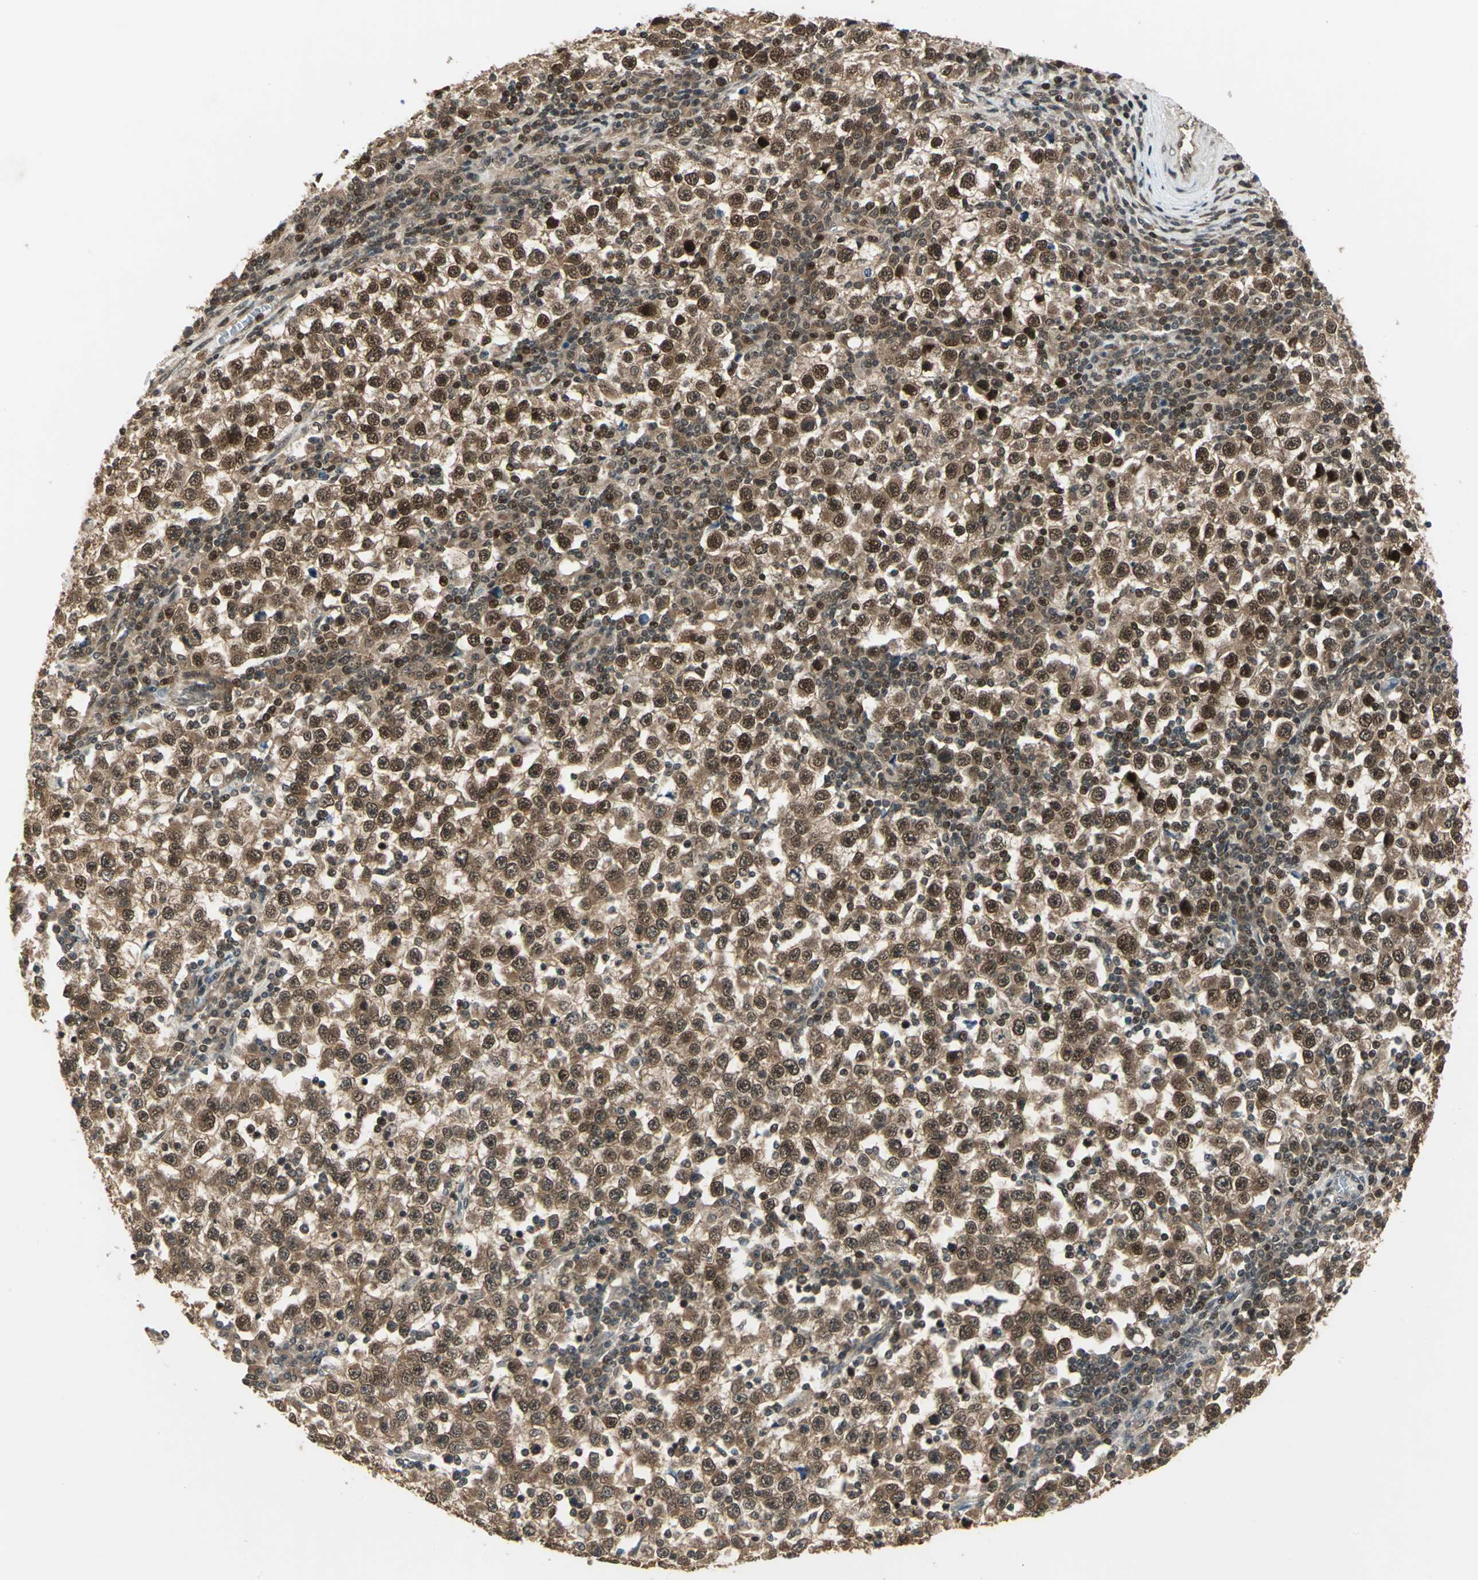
{"staining": {"intensity": "moderate", "quantity": ">75%", "location": "cytoplasmic/membranous,nuclear"}, "tissue": "testis cancer", "cell_type": "Tumor cells", "image_type": "cancer", "snomed": [{"axis": "morphology", "description": "Seminoma, NOS"}, {"axis": "topography", "description": "Testis"}], "caption": "Immunohistochemical staining of human testis cancer (seminoma) reveals medium levels of moderate cytoplasmic/membranous and nuclear protein positivity in approximately >75% of tumor cells.", "gene": "PSMC3", "patient": {"sex": "male", "age": 65}}